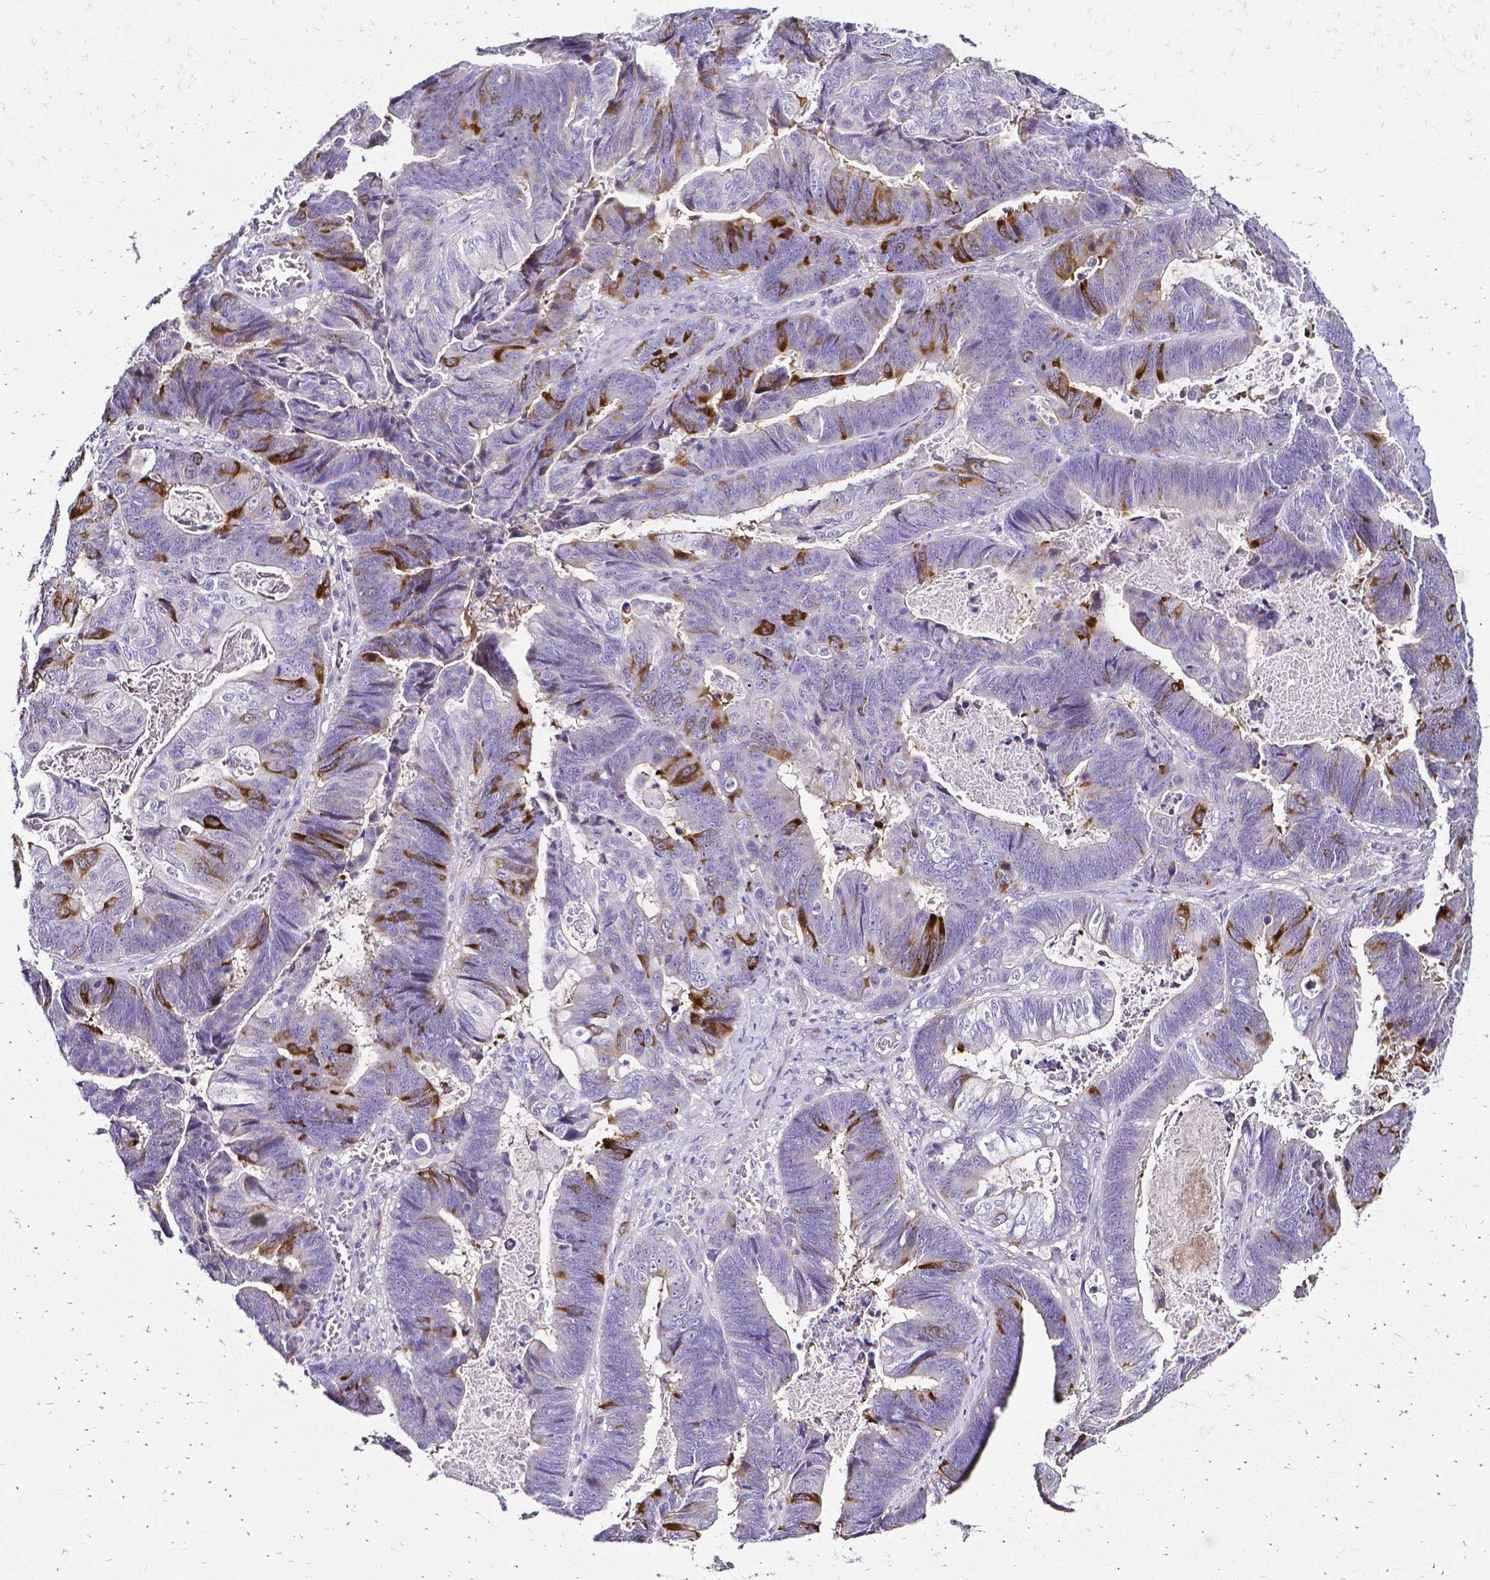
{"staining": {"intensity": "strong", "quantity": "<25%", "location": "cytoplasmic/membranous"}, "tissue": "lung cancer", "cell_type": "Tumor cells", "image_type": "cancer", "snomed": [{"axis": "morphology", "description": "Aneuploidy"}, {"axis": "morphology", "description": "Adenocarcinoma, NOS"}, {"axis": "morphology", "description": "Adenocarcinoma primary or metastatic"}, {"axis": "topography", "description": "Lung"}], "caption": "A high-resolution photomicrograph shows IHC staining of lung cancer (adenocarcinoma), which displays strong cytoplasmic/membranous staining in about <25% of tumor cells.", "gene": "CCNB1", "patient": {"sex": "female", "age": 75}}